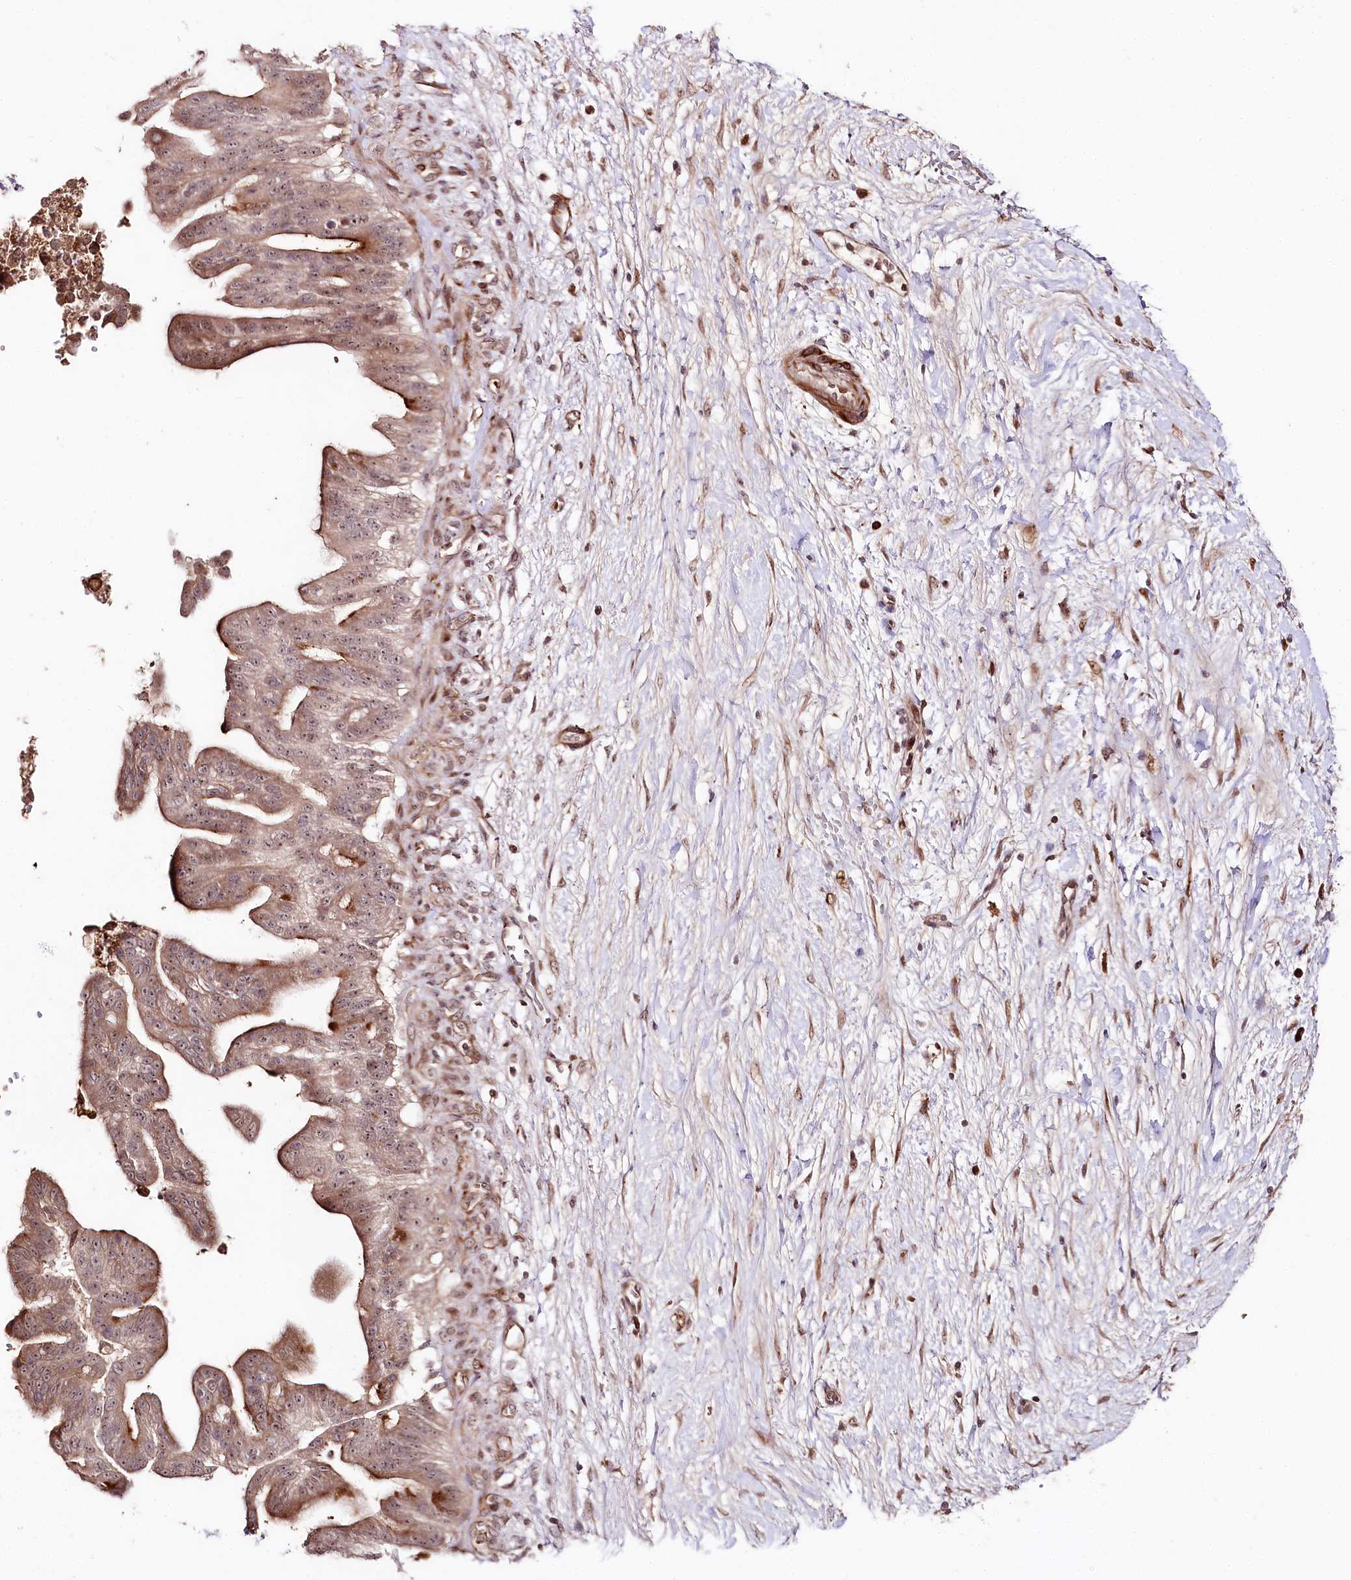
{"staining": {"intensity": "moderate", "quantity": ">75%", "location": "cytoplasmic/membranous,nuclear"}, "tissue": "pancreatic cancer", "cell_type": "Tumor cells", "image_type": "cancer", "snomed": [{"axis": "morphology", "description": "Adenocarcinoma, NOS"}, {"axis": "topography", "description": "Pancreas"}], "caption": "Pancreatic cancer (adenocarcinoma) tissue displays moderate cytoplasmic/membranous and nuclear expression in about >75% of tumor cells (DAB = brown stain, brightfield microscopy at high magnification).", "gene": "DMP1", "patient": {"sex": "male", "age": 68}}